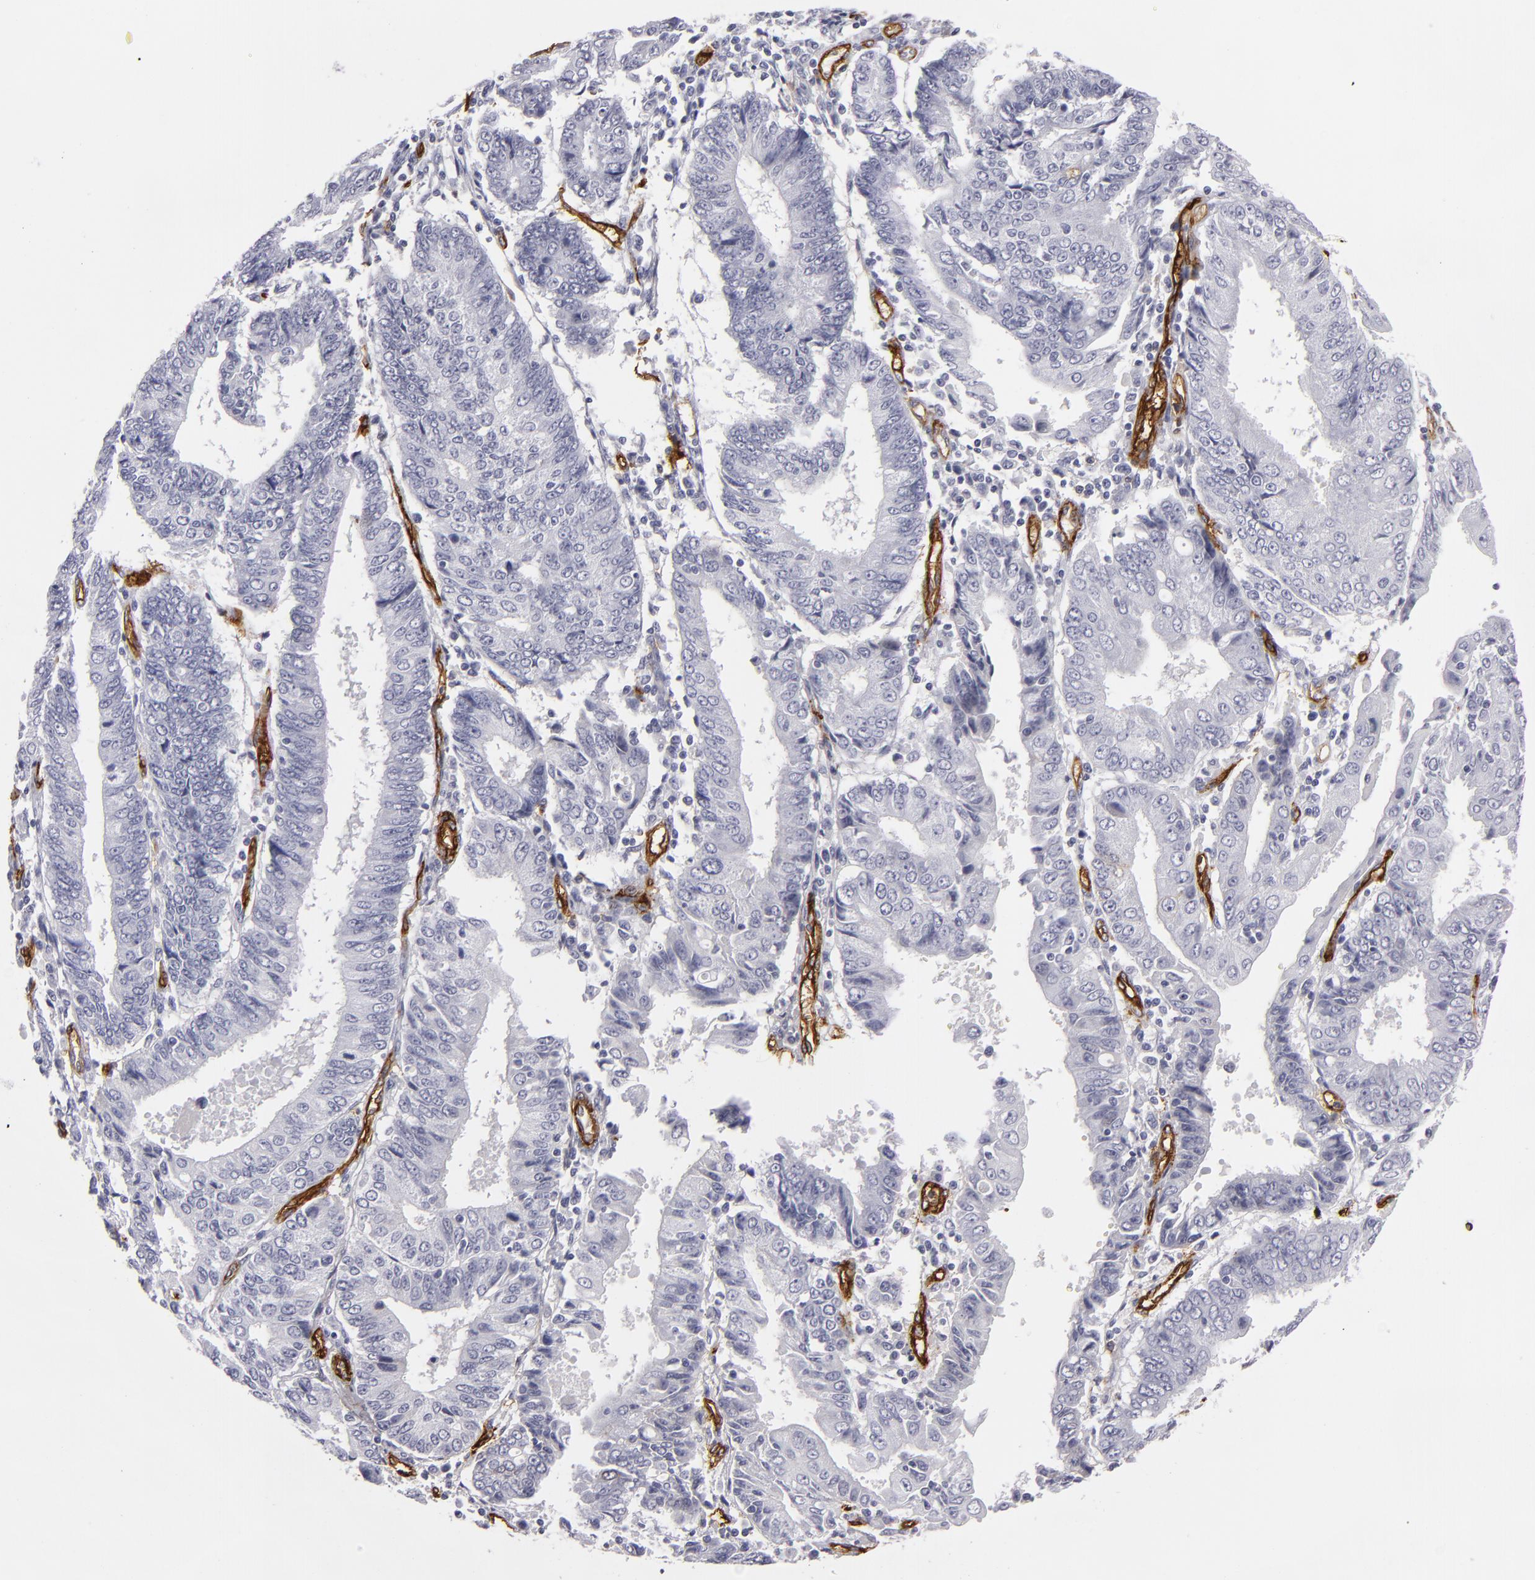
{"staining": {"intensity": "negative", "quantity": "none", "location": "none"}, "tissue": "endometrial cancer", "cell_type": "Tumor cells", "image_type": "cancer", "snomed": [{"axis": "morphology", "description": "Adenocarcinoma, NOS"}, {"axis": "topography", "description": "Endometrium"}], "caption": "This is an immunohistochemistry (IHC) histopathology image of human endometrial cancer. There is no positivity in tumor cells.", "gene": "MCAM", "patient": {"sex": "female", "age": 75}}